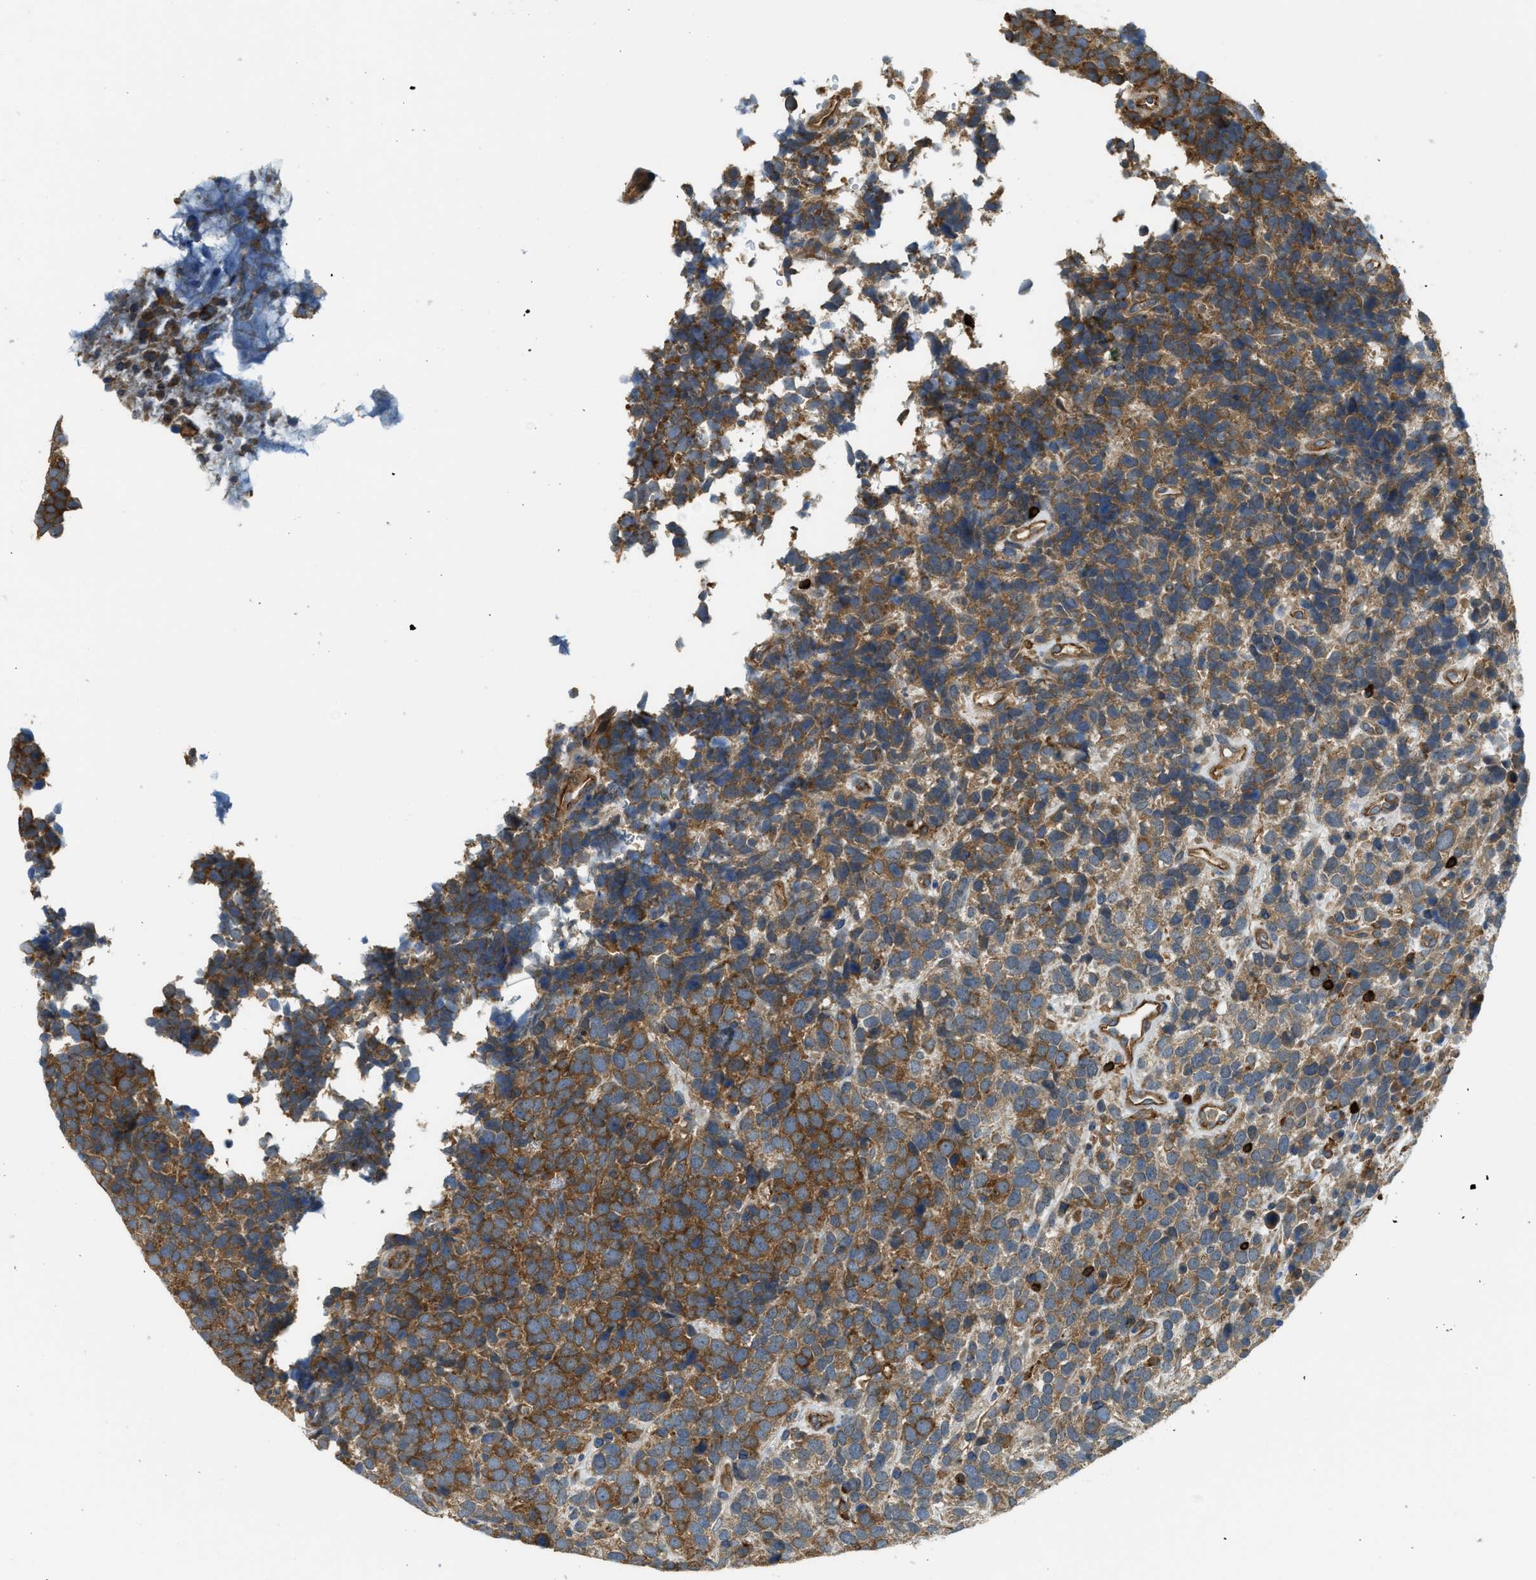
{"staining": {"intensity": "strong", "quantity": "25%-75%", "location": "cytoplasmic/membranous"}, "tissue": "urothelial cancer", "cell_type": "Tumor cells", "image_type": "cancer", "snomed": [{"axis": "morphology", "description": "Urothelial carcinoma, High grade"}, {"axis": "topography", "description": "Urinary bladder"}], "caption": "Urothelial cancer stained for a protein reveals strong cytoplasmic/membranous positivity in tumor cells. The staining was performed using DAB (3,3'-diaminobenzidine) to visualize the protein expression in brown, while the nuclei were stained in blue with hematoxylin (Magnification: 20x).", "gene": "BAG4", "patient": {"sex": "female", "age": 82}}